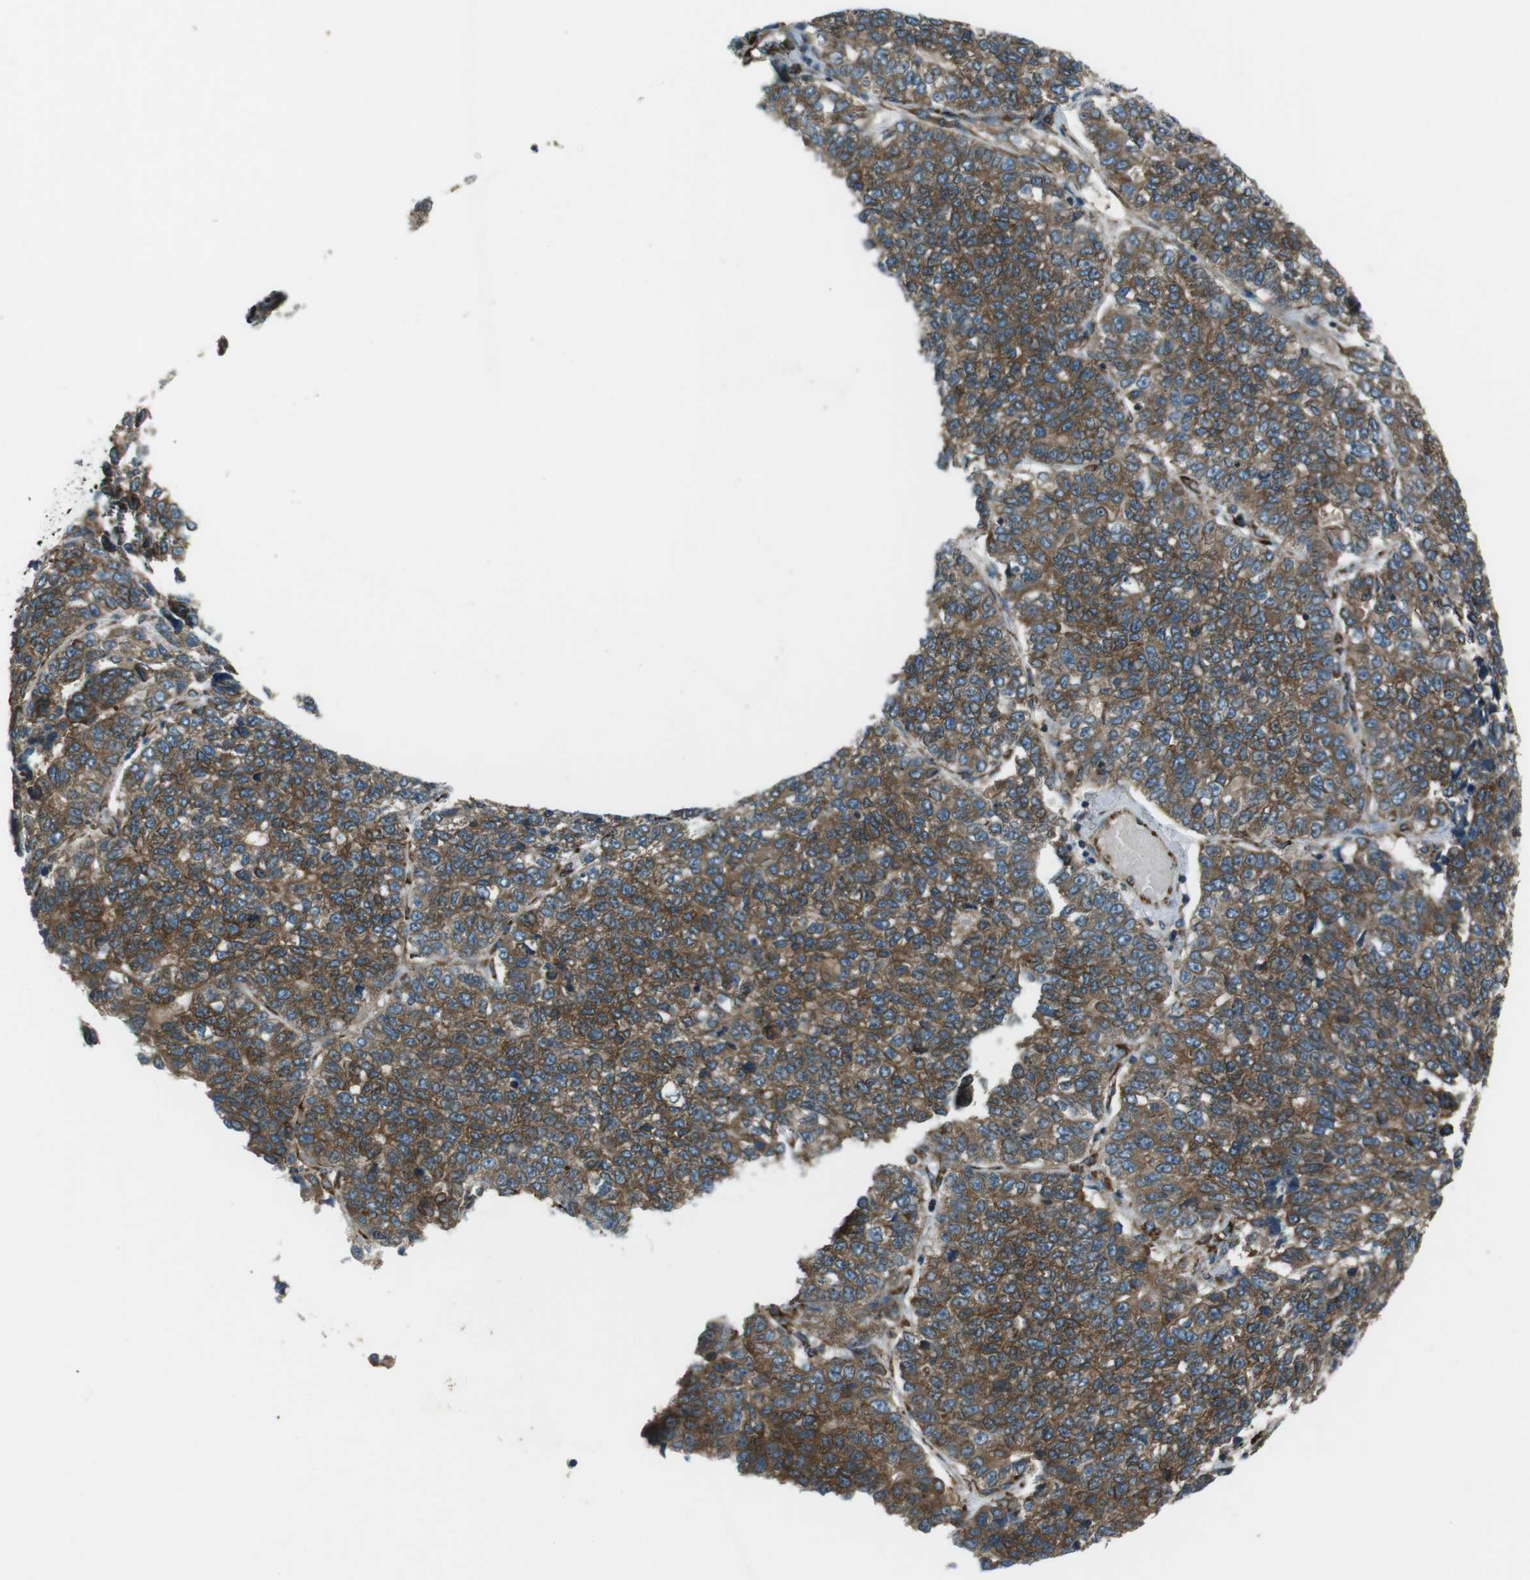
{"staining": {"intensity": "strong", "quantity": ">75%", "location": "cytoplasmic/membranous"}, "tissue": "lung cancer", "cell_type": "Tumor cells", "image_type": "cancer", "snomed": [{"axis": "morphology", "description": "Adenocarcinoma, NOS"}, {"axis": "topography", "description": "Lung"}], "caption": "Protein staining of lung cancer (adenocarcinoma) tissue reveals strong cytoplasmic/membranous positivity in about >75% of tumor cells.", "gene": "KTN1", "patient": {"sex": "male", "age": 49}}